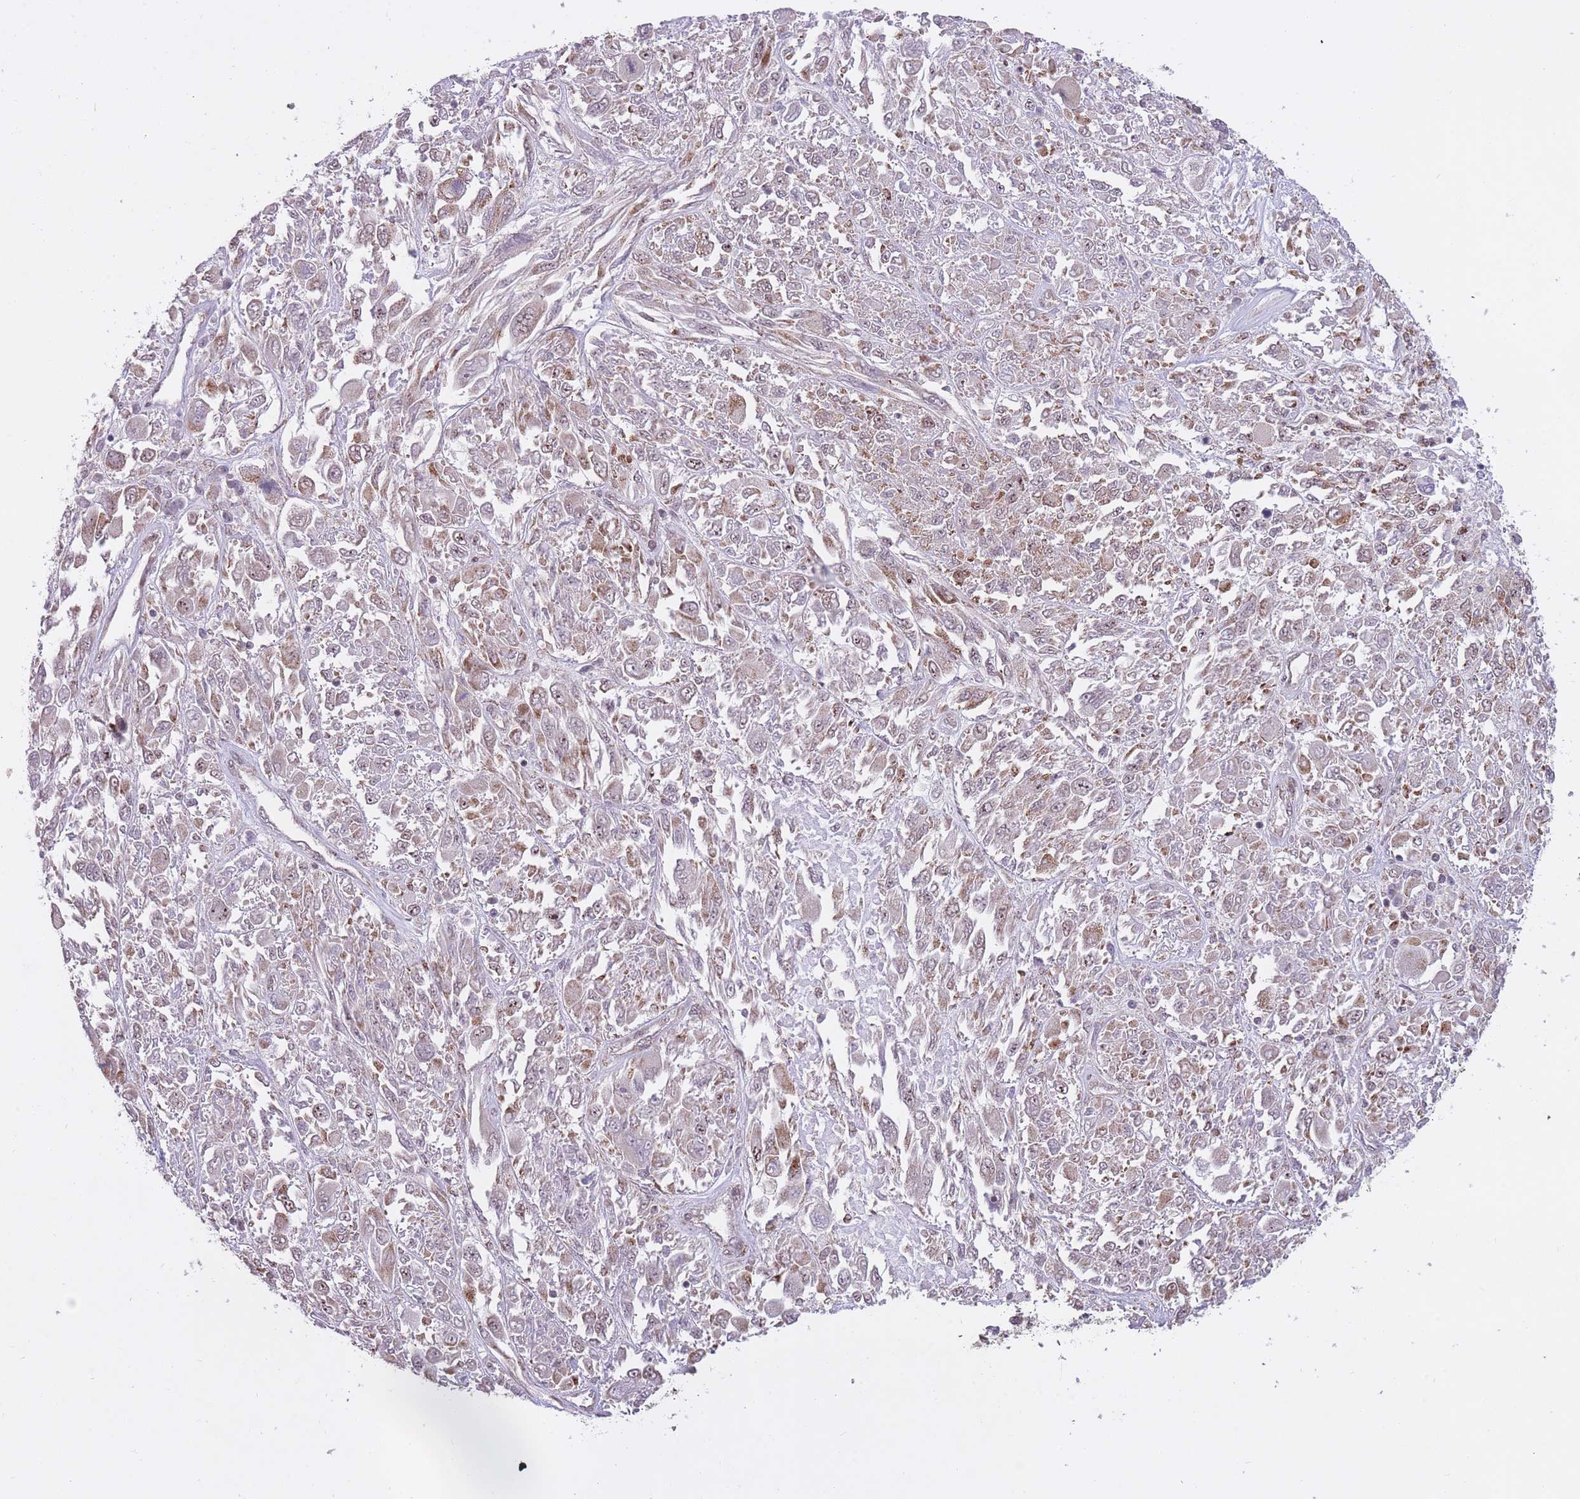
{"staining": {"intensity": "moderate", "quantity": ">75%", "location": "cytoplasmic/membranous"}, "tissue": "melanoma", "cell_type": "Tumor cells", "image_type": "cancer", "snomed": [{"axis": "morphology", "description": "Malignant melanoma, NOS"}, {"axis": "topography", "description": "Skin"}], "caption": "IHC (DAB) staining of human melanoma demonstrates moderate cytoplasmic/membranous protein expression in about >75% of tumor cells.", "gene": "DPYSL4", "patient": {"sex": "female", "age": 91}}